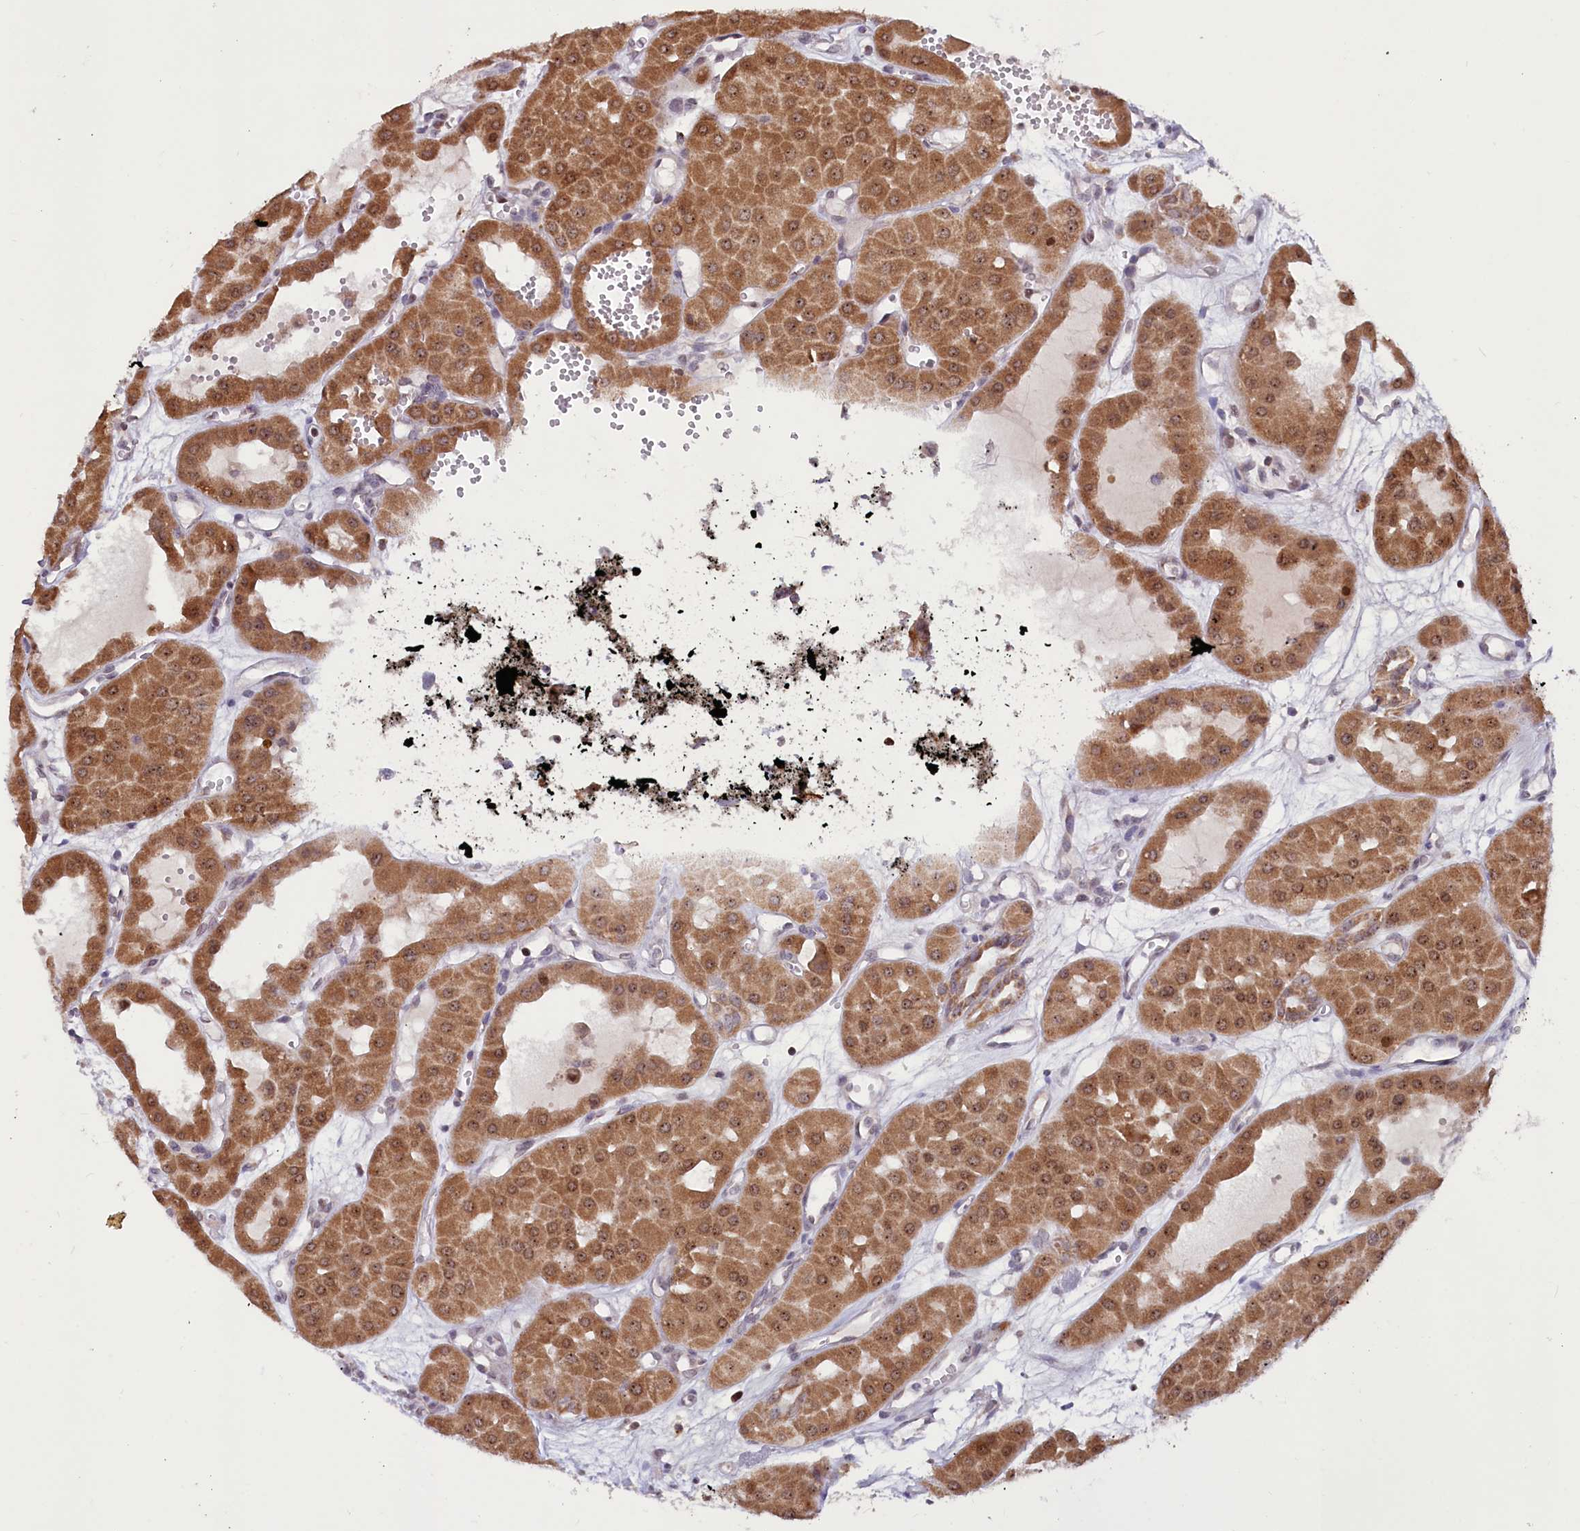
{"staining": {"intensity": "moderate", "quantity": ">75%", "location": "cytoplasmic/membranous,nuclear"}, "tissue": "renal cancer", "cell_type": "Tumor cells", "image_type": "cancer", "snomed": [{"axis": "morphology", "description": "Carcinoma, NOS"}, {"axis": "topography", "description": "Kidney"}], "caption": "Protein staining reveals moderate cytoplasmic/membranous and nuclear expression in about >75% of tumor cells in renal carcinoma. The staining is performed using DAB brown chromogen to label protein expression. The nuclei are counter-stained blue using hematoxylin.", "gene": "PHC3", "patient": {"sex": "female", "age": 75}}